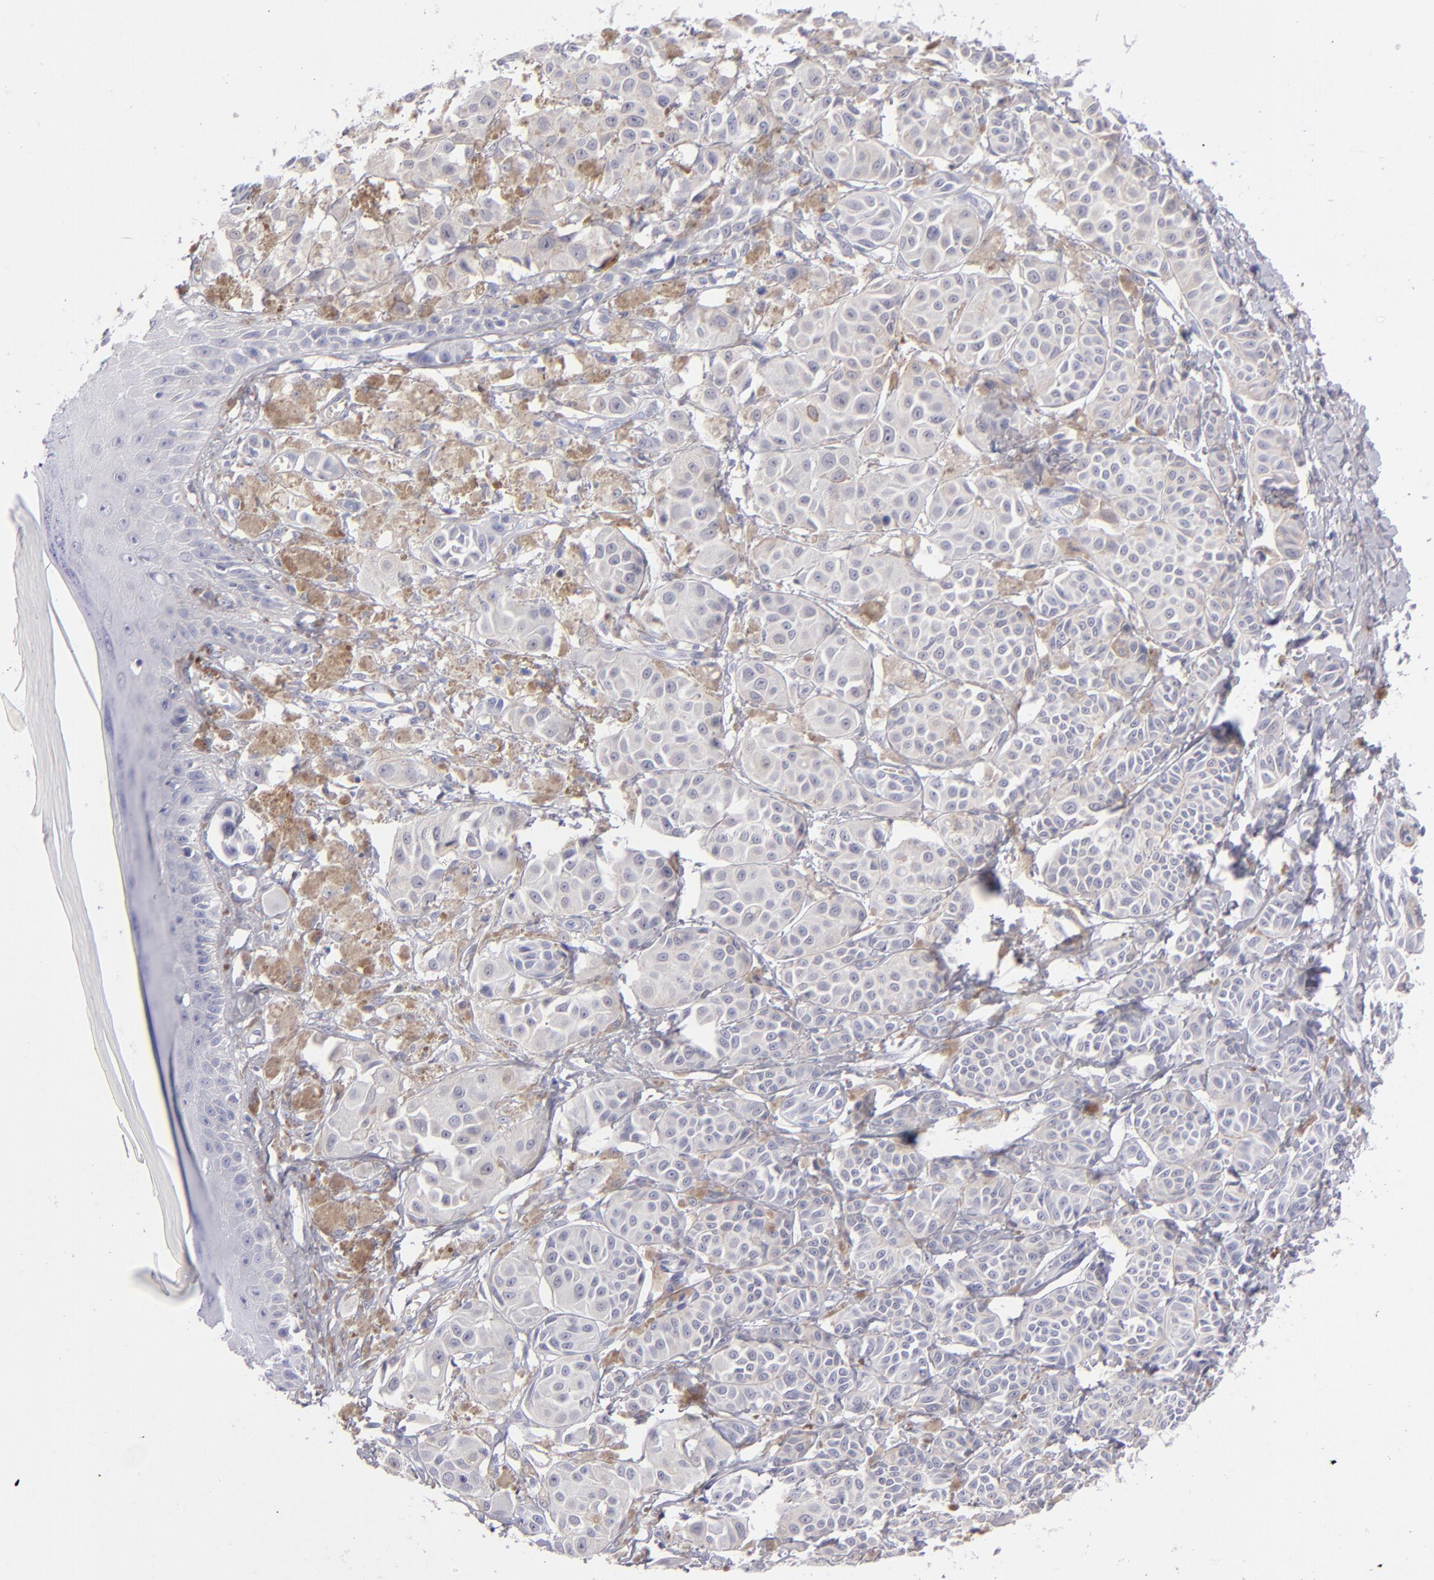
{"staining": {"intensity": "negative", "quantity": "none", "location": "none"}, "tissue": "melanoma", "cell_type": "Tumor cells", "image_type": "cancer", "snomed": [{"axis": "morphology", "description": "Malignant melanoma, NOS"}, {"axis": "topography", "description": "Skin"}], "caption": "Immunohistochemistry (IHC) of melanoma demonstrates no staining in tumor cells.", "gene": "MYH11", "patient": {"sex": "male", "age": 76}}